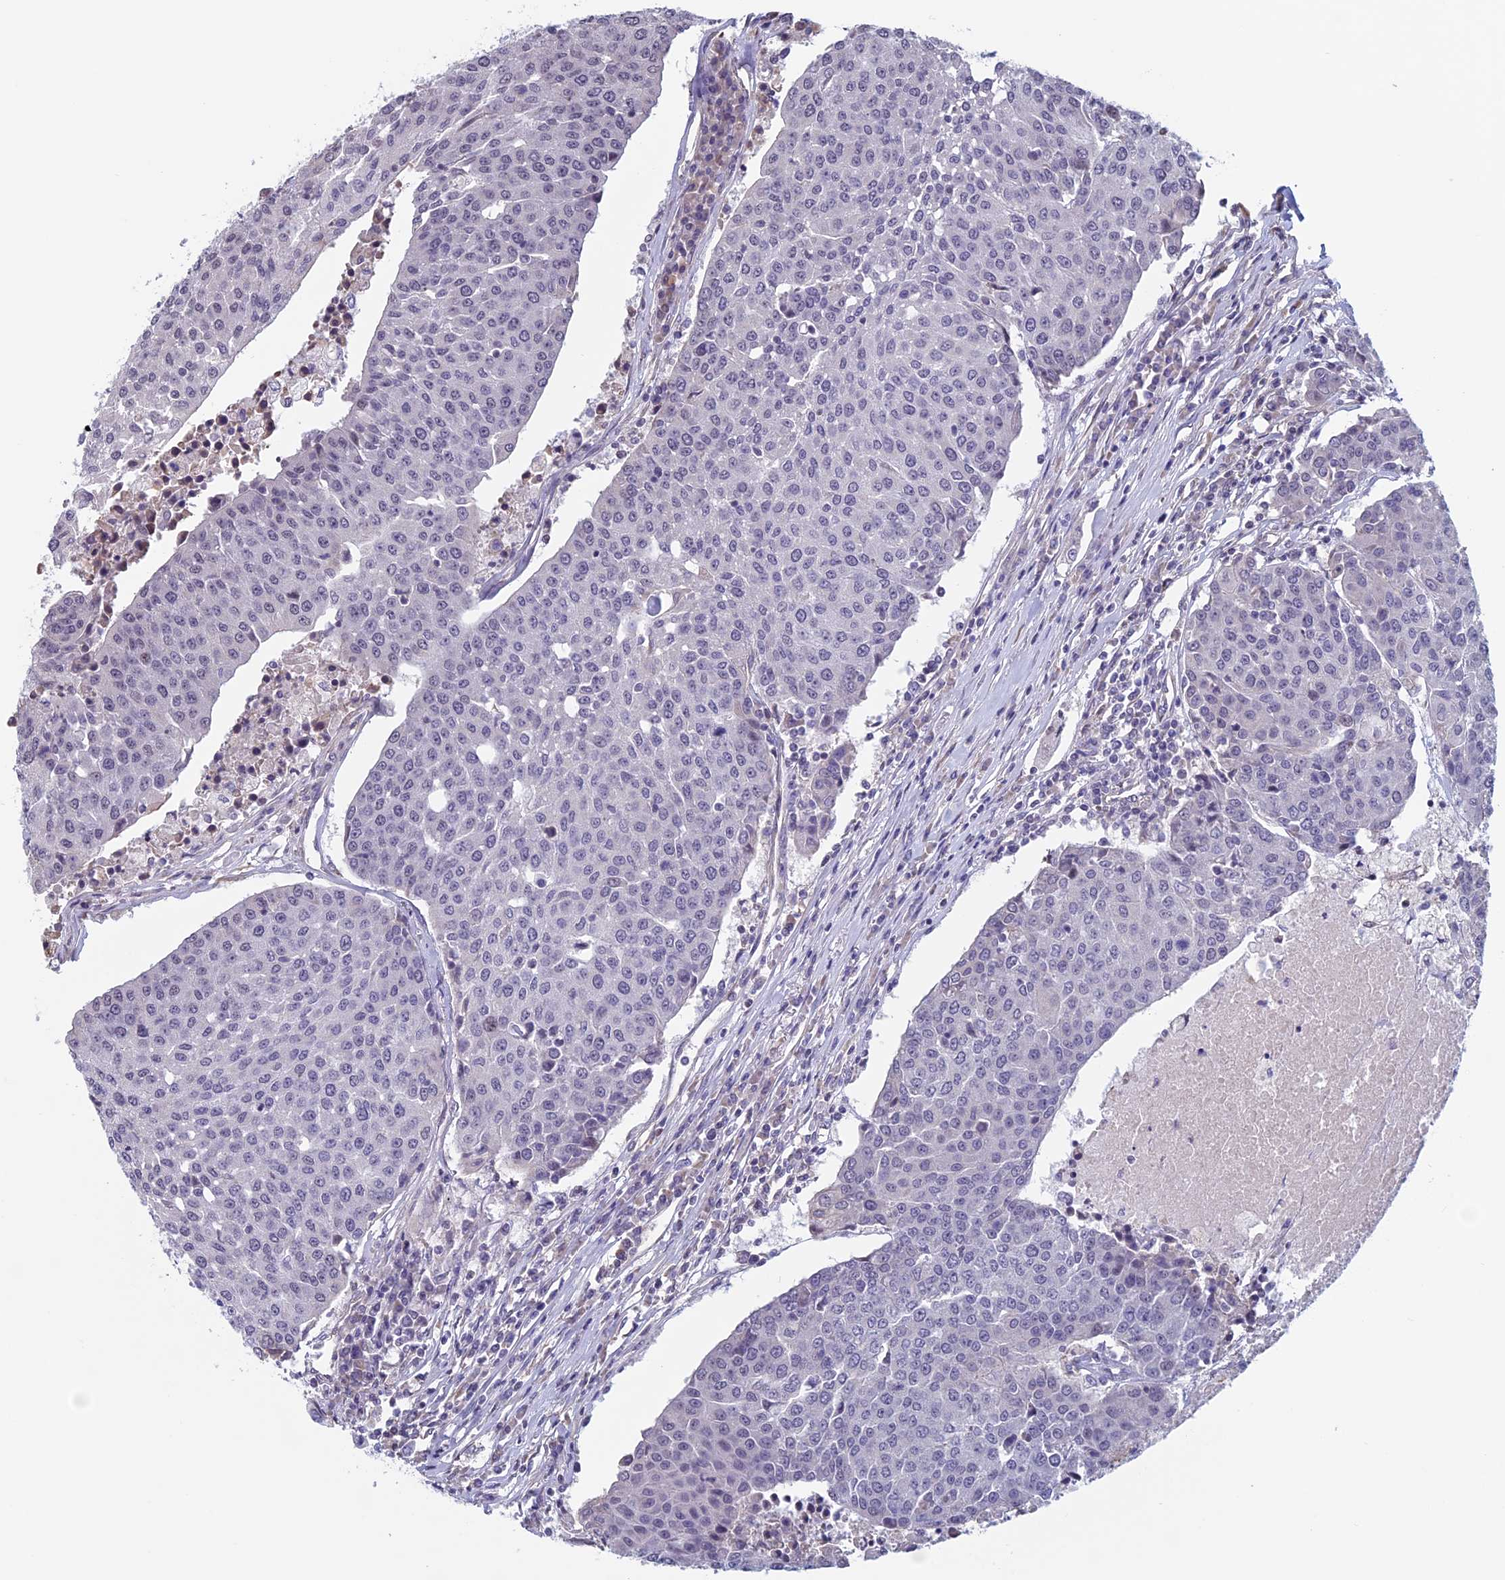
{"staining": {"intensity": "negative", "quantity": "none", "location": "none"}, "tissue": "urothelial cancer", "cell_type": "Tumor cells", "image_type": "cancer", "snomed": [{"axis": "morphology", "description": "Urothelial carcinoma, High grade"}, {"axis": "topography", "description": "Urinary bladder"}], "caption": "There is no significant staining in tumor cells of high-grade urothelial carcinoma.", "gene": "SLC1A6", "patient": {"sex": "female", "age": 85}}